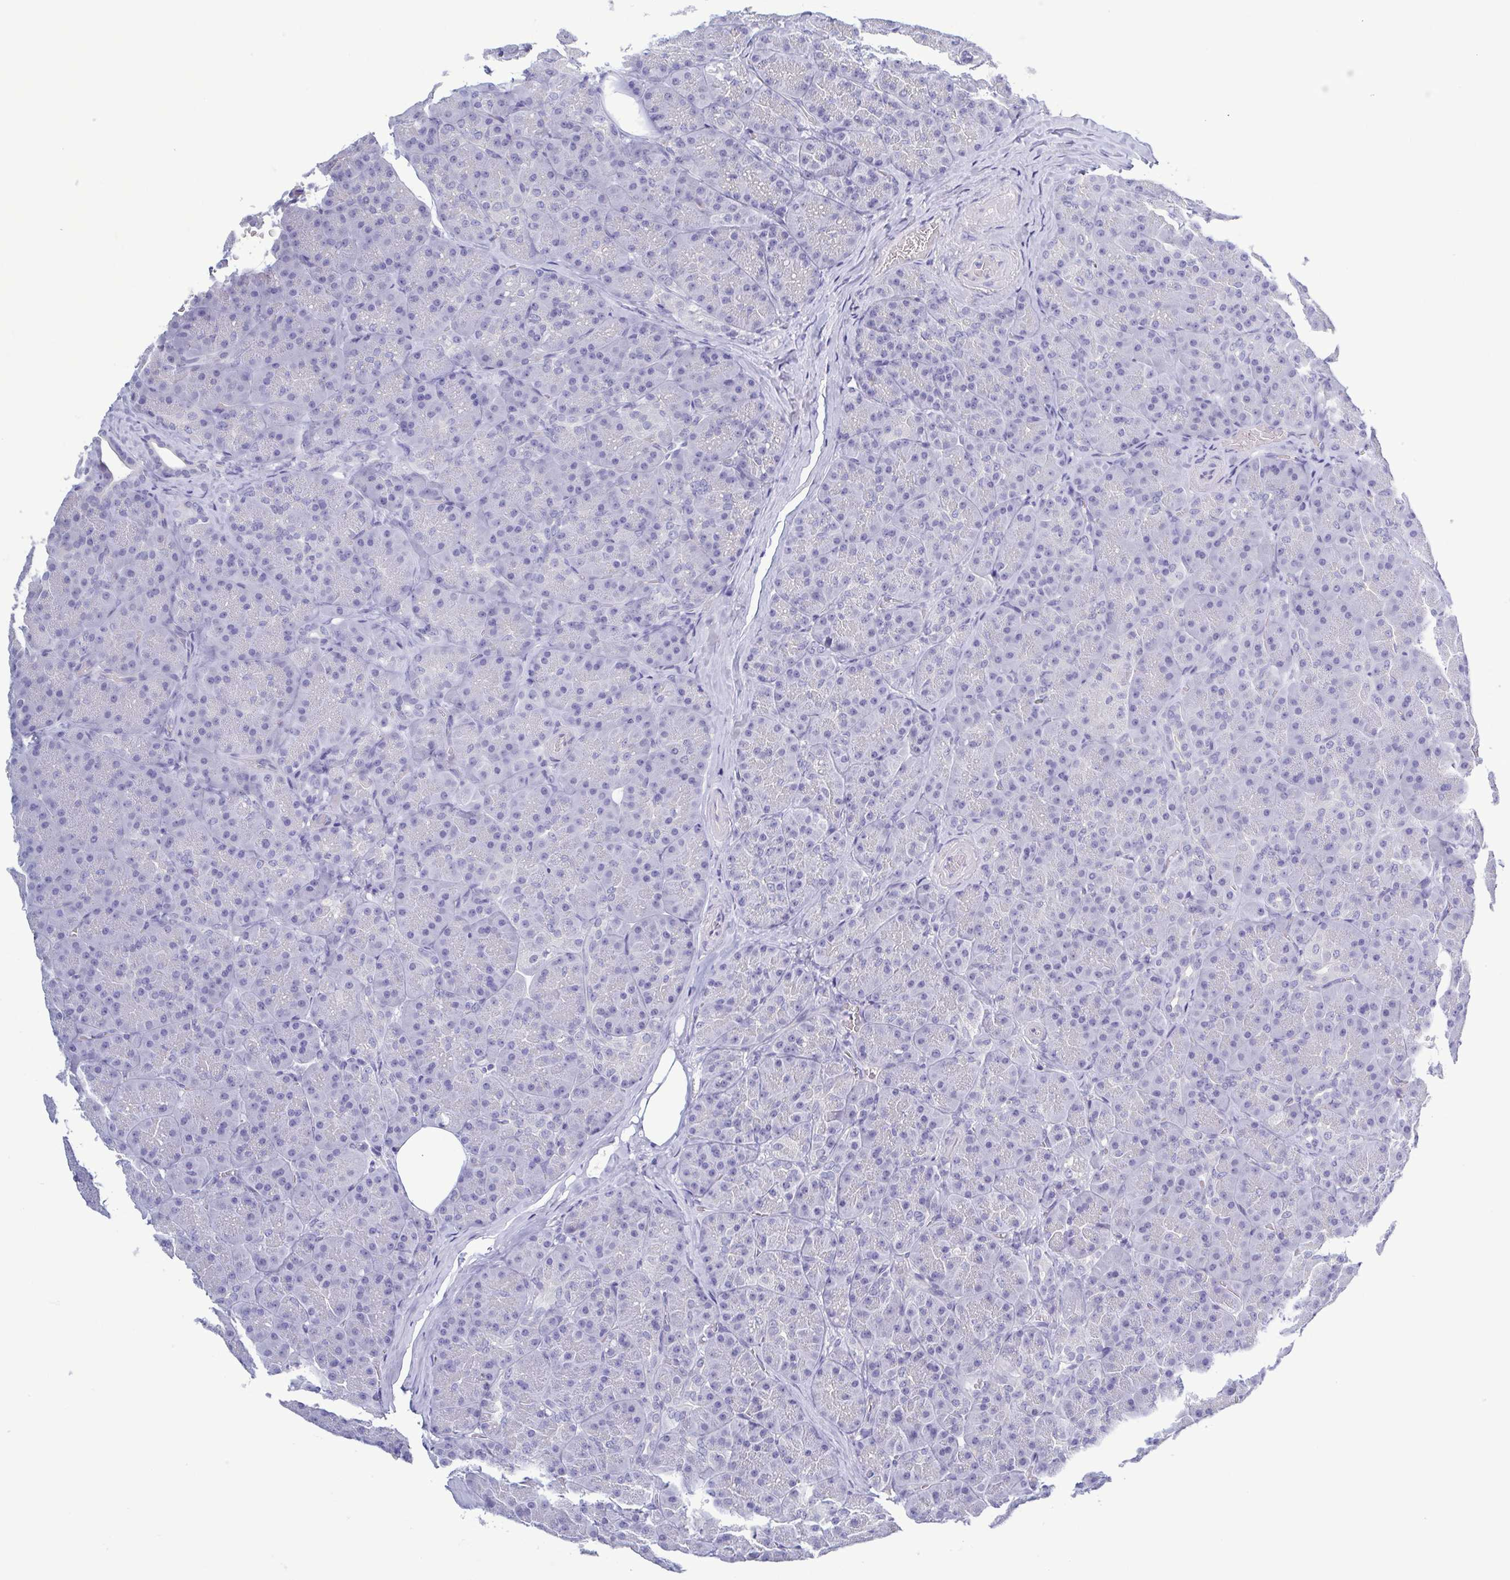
{"staining": {"intensity": "negative", "quantity": "none", "location": "none"}, "tissue": "pancreas", "cell_type": "Exocrine glandular cells", "image_type": "normal", "snomed": [{"axis": "morphology", "description": "Normal tissue, NOS"}, {"axis": "topography", "description": "Pancreas"}], "caption": "Pancreas stained for a protein using IHC exhibits no staining exocrine glandular cells.", "gene": "TEX12", "patient": {"sex": "male", "age": 57}}